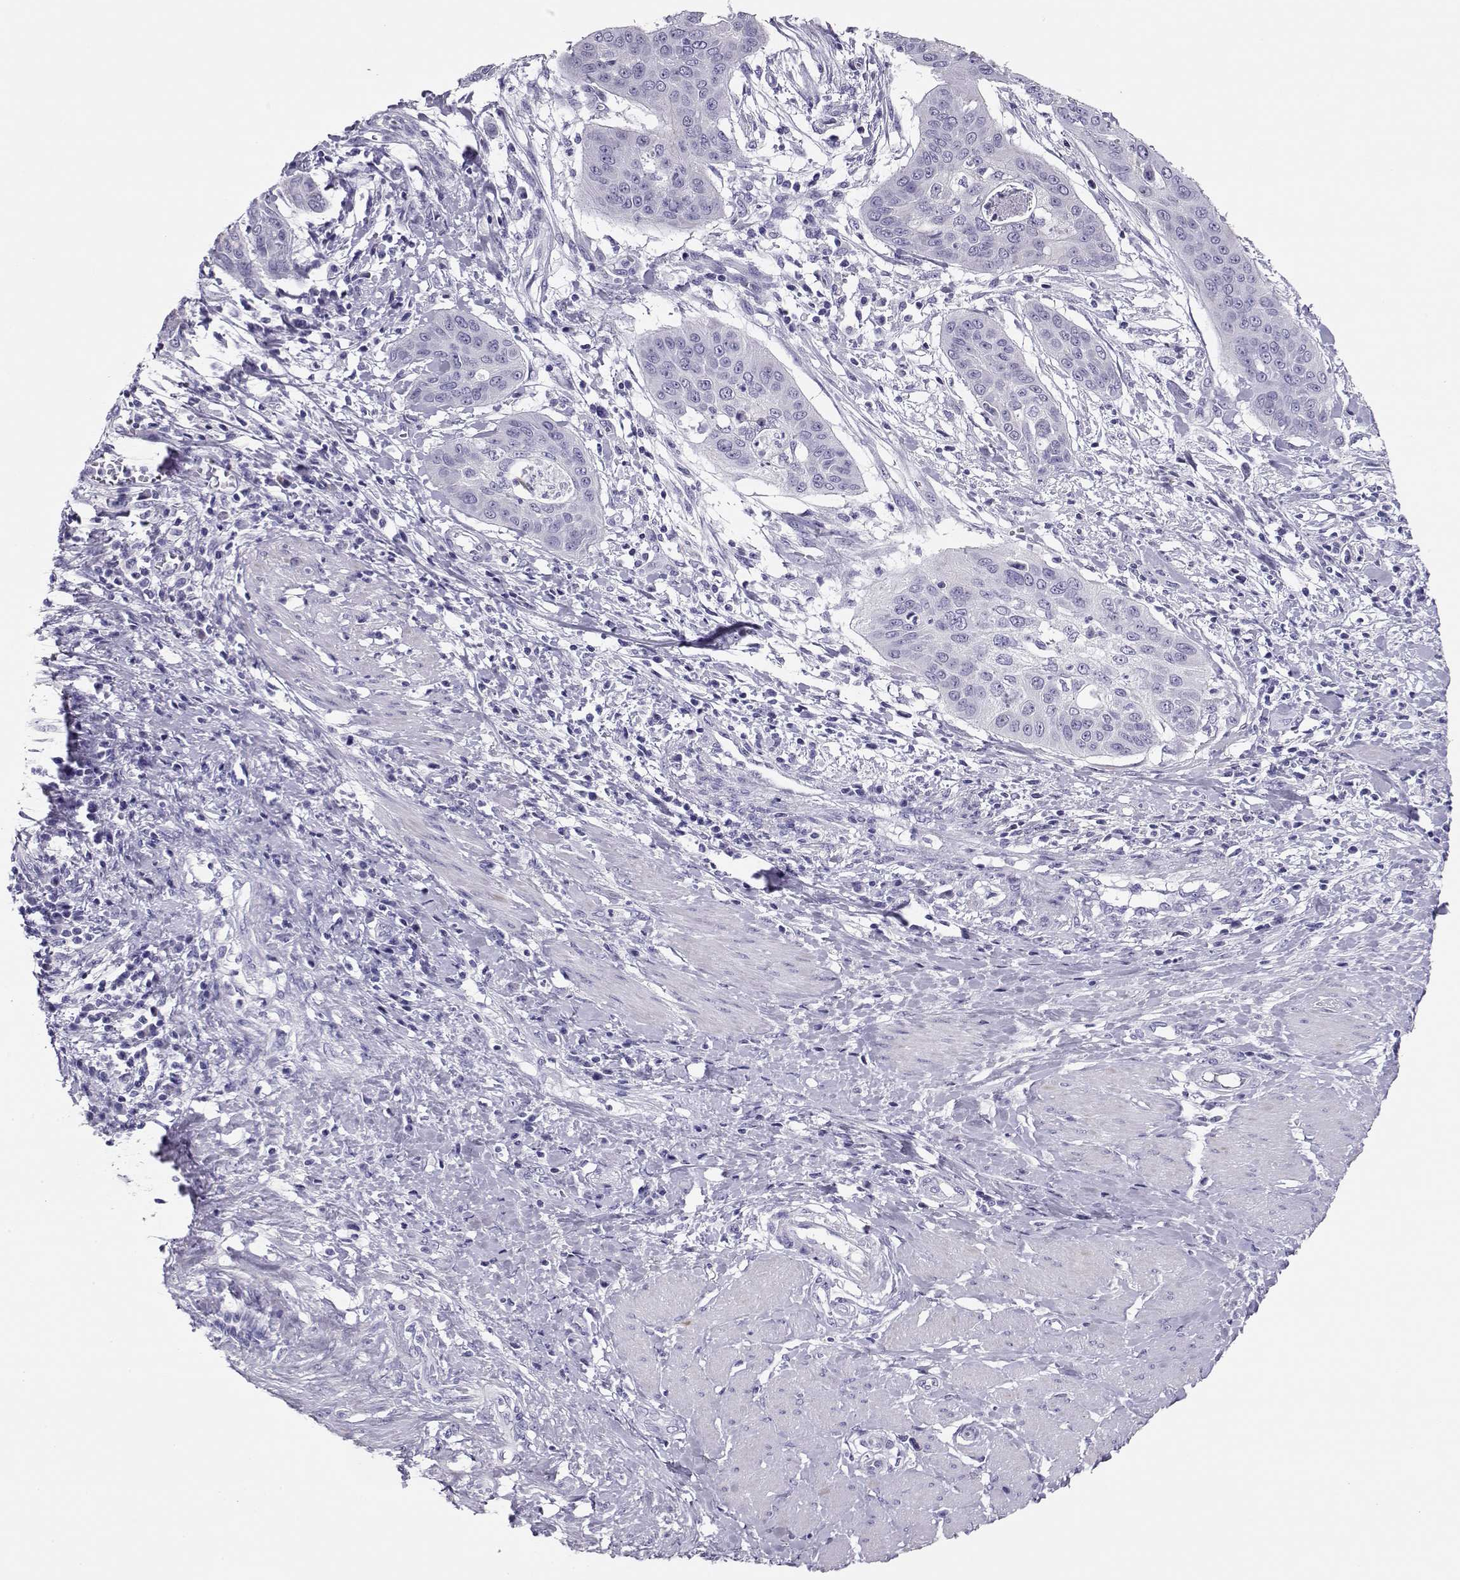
{"staining": {"intensity": "negative", "quantity": "none", "location": "none"}, "tissue": "cervical cancer", "cell_type": "Tumor cells", "image_type": "cancer", "snomed": [{"axis": "morphology", "description": "Squamous cell carcinoma, NOS"}, {"axis": "topography", "description": "Cervix"}], "caption": "A high-resolution image shows immunohistochemistry staining of cervical cancer, which demonstrates no significant staining in tumor cells. (Brightfield microscopy of DAB IHC at high magnification).", "gene": "CRX", "patient": {"sex": "female", "age": 39}}